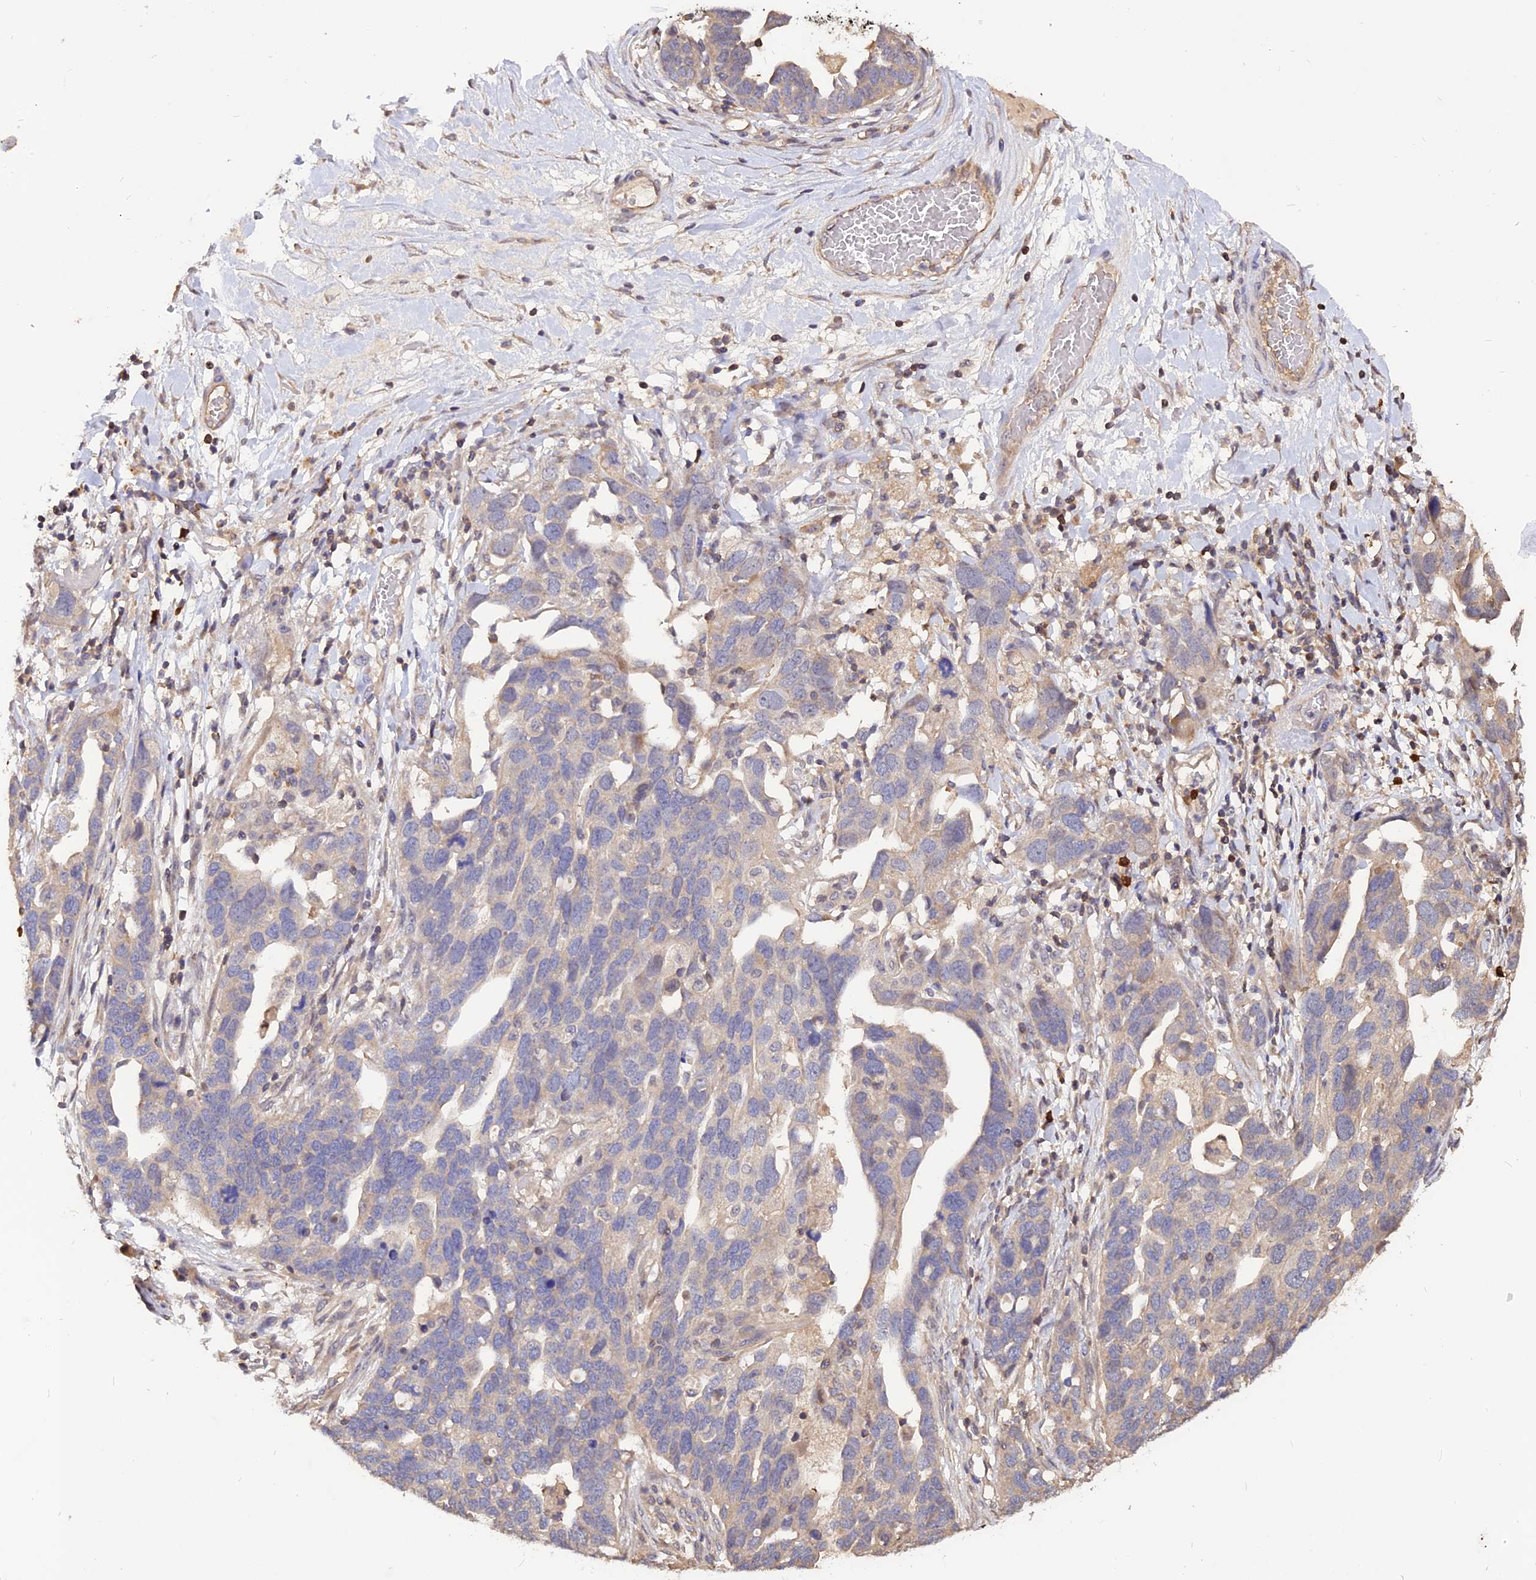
{"staining": {"intensity": "negative", "quantity": "none", "location": "none"}, "tissue": "ovarian cancer", "cell_type": "Tumor cells", "image_type": "cancer", "snomed": [{"axis": "morphology", "description": "Cystadenocarcinoma, serous, NOS"}, {"axis": "topography", "description": "Ovary"}], "caption": "The immunohistochemistry (IHC) histopathology image has no significant expression in tumor cells of serous cystadenocarcinoma (ovarian) tissue. (IHC, brightfield microscopy, high magnification).", "gene": "CARMIL2", "patient": {"sex": "female", "age": 54}}